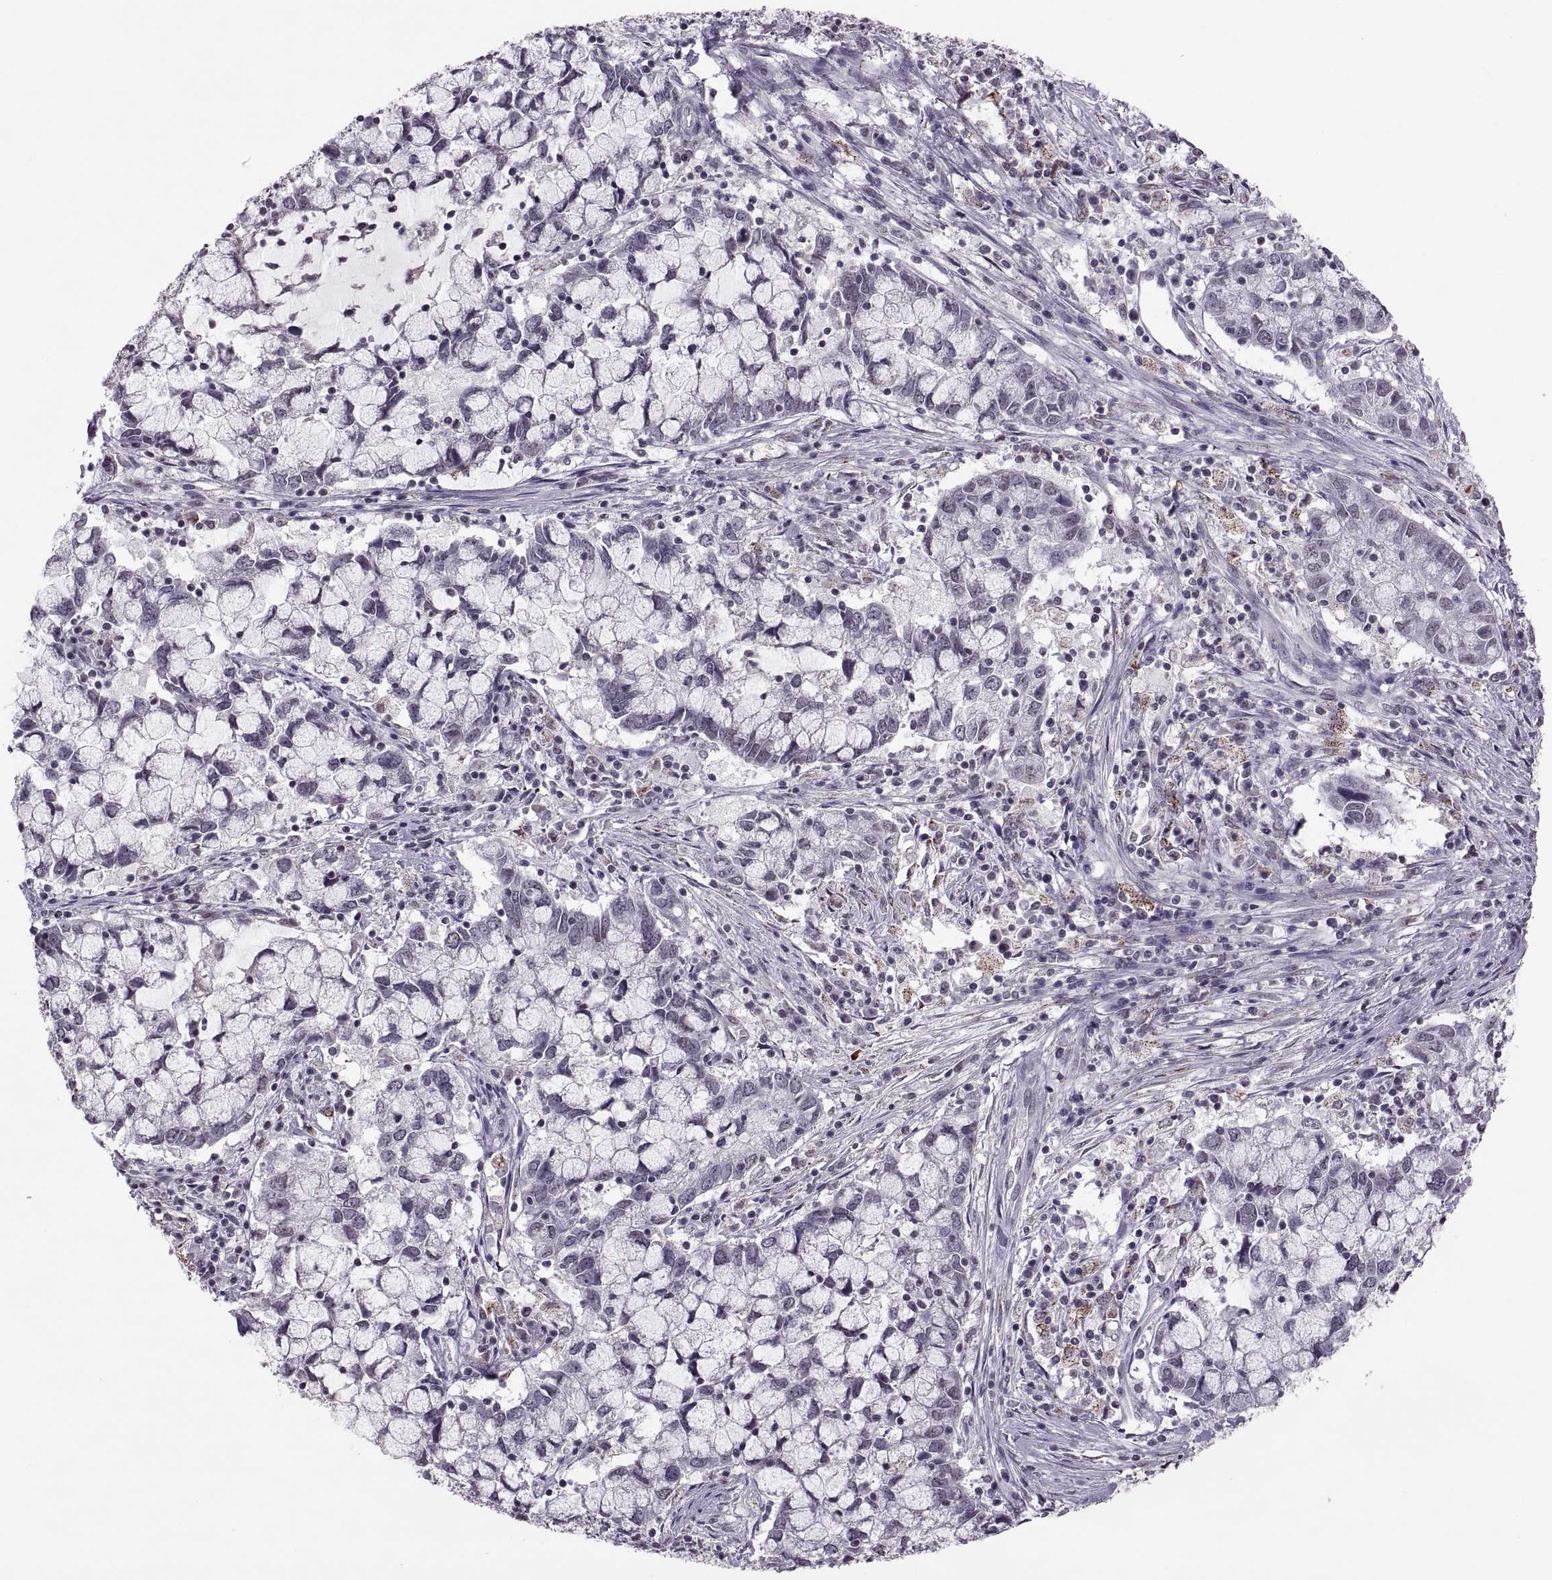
{"staining": {"intensity": "negative", "quantity": "none", "location": "none"}, "tissue": "cervical cancer", "cell_type": "Tumor cells", "image_type": "cancer", "snomed": [{"axis": "morphology", "description": "Adenocarcinoma, NOS"}, {"axis": "topography", "description": "Cervix"}], "caption": "An image of cervical adenocarcinoma stained for a protein exhibits no brown staining in tumor cells. (Immunohistochemistry, brightfield microscopy, high magnification).", "gene": "OTP", "patient": {"sex": "female", "age": 40}}